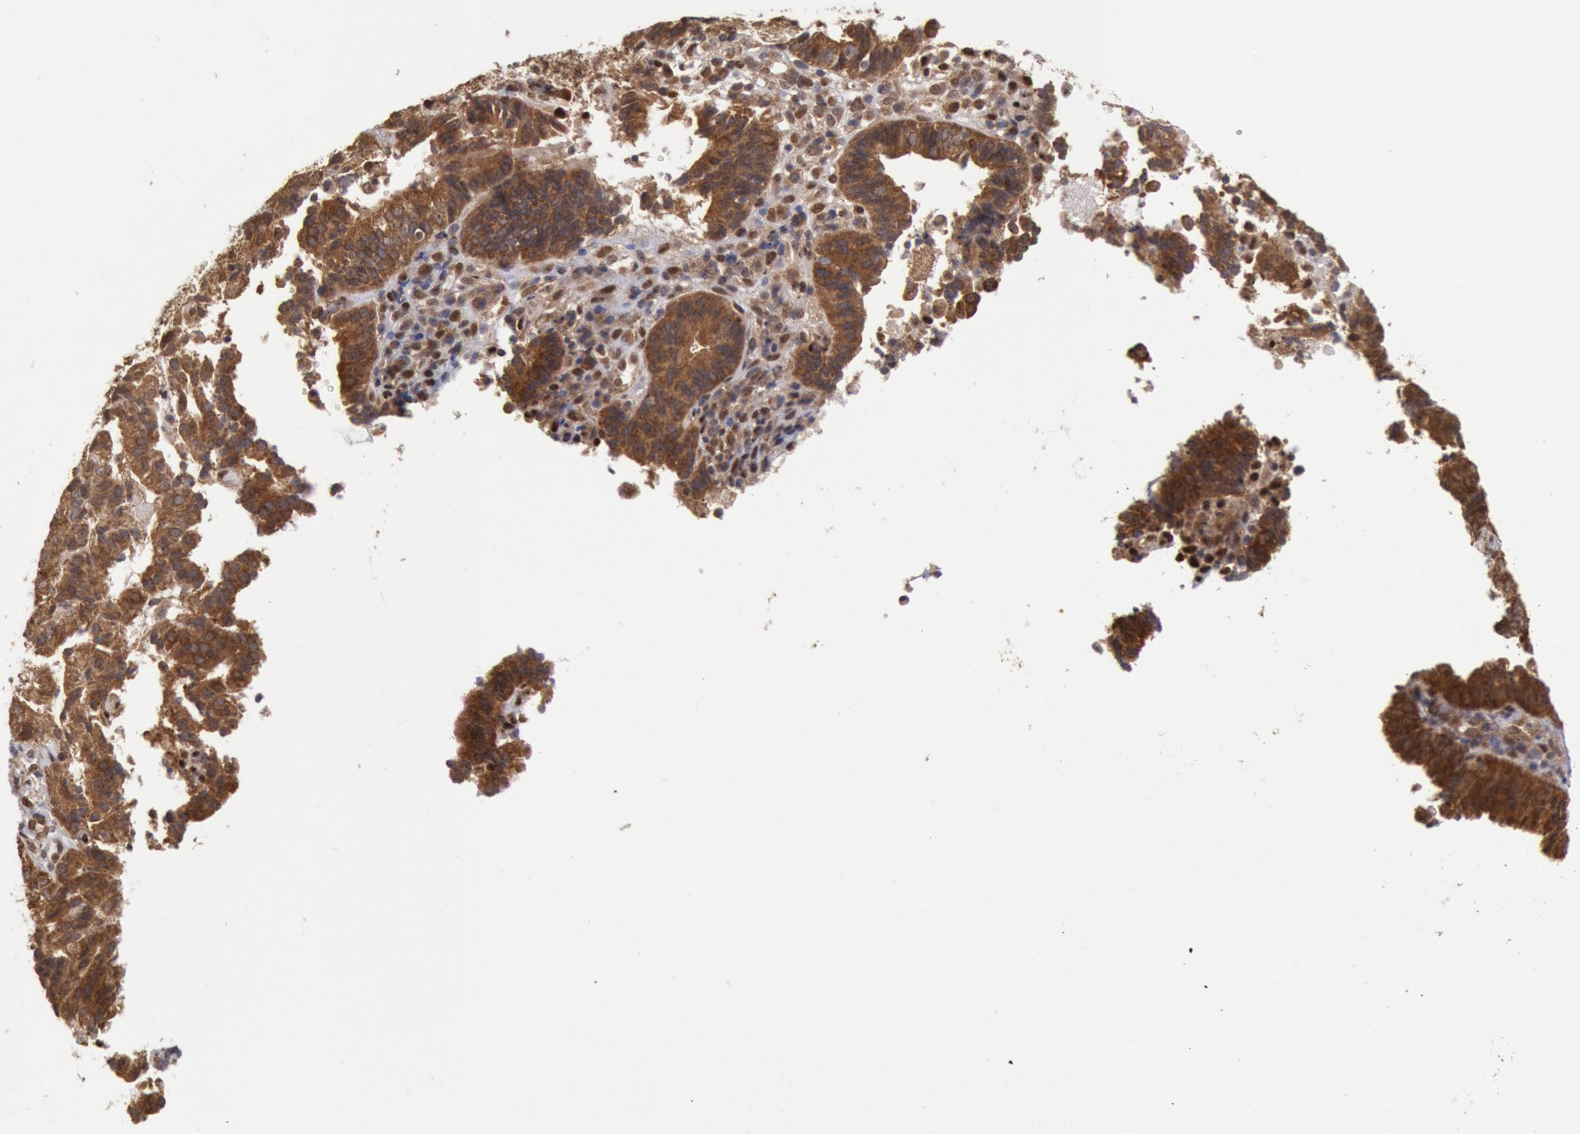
{"staining": {"intensity": "strong", "quantity": ">75%", "location": "cytoplasmic/membranous"}, "tissue": "cervical cancer", "cell_type": "Tumor cells", "image_type": "cancer", "snomed": [{"axis": "morphology", "description": "Adenocarcinoma, NOS"}, {"axis": "topography", "description": "Cervix"}], "caption": "Immunohistochemical staining of human cervical cancer (adenocarcinoma) shows strong cytoplasmic/membranous protein staining in approximately >75% of tumor cells. The staining was performed using DAB to visualize the protein expression in brown, while the nuclei were stained in blue with hematoxylin (Magnification: 20x).", "gene": "STX17", "patient": {"sex": "female", "age": 60}}